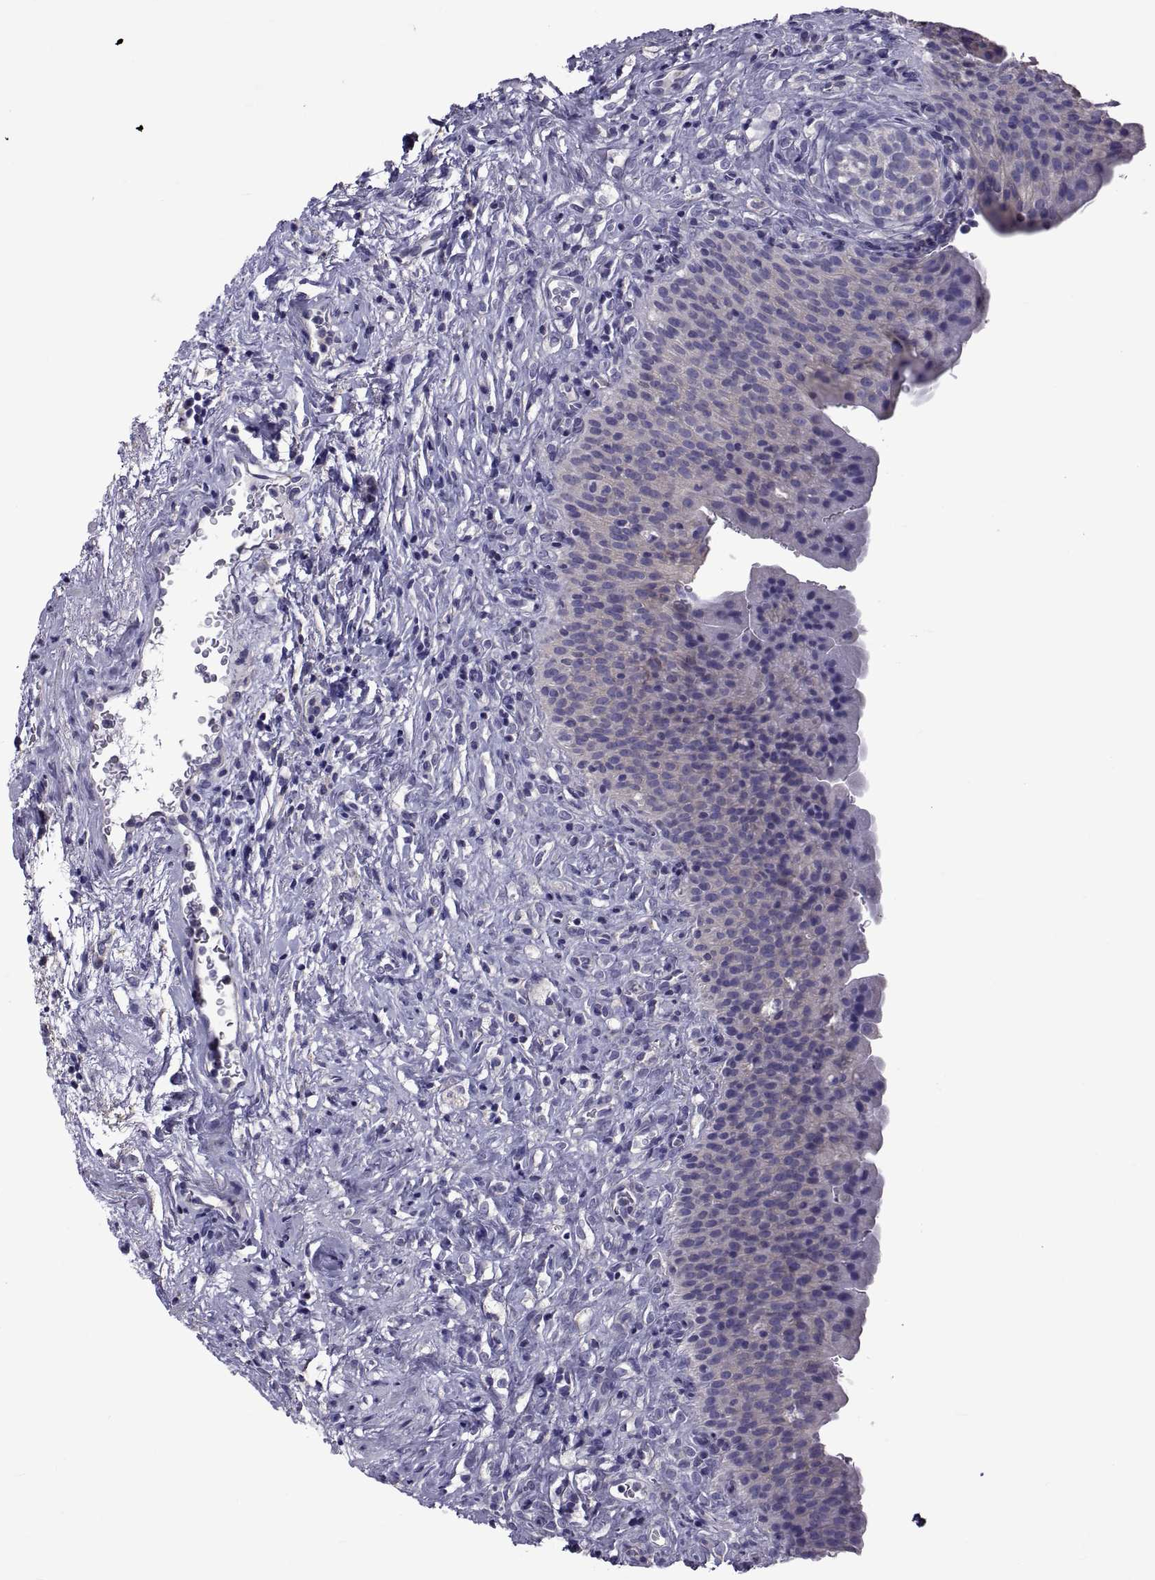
{"staining": {"intensity": "weak", "quantity": "<25%", "location": "cytoplasmic/membranous"}, "tissue": "urinary bladder", "cell_type": "Urothelial cells", "image_type": "normal", "snomed": [{"axis": "morphology", "description": "Normal tissue, NOS"}, {"axis": "topography", "description": "Urinary bladder"}], "caption": "High power microscopy micrograph of an immunohistochemistry photomicrograph of benign urinary bladder, revealing no significant expression in urothelial cells. Brightfield microscopy of IHC stained with DAB (3,3'-diaminobenzidine) (brown) and hematoxylin (blue), captured at high magnification.", "gene": "TMC3", "patient": {"sex": "male", "age": 76}}